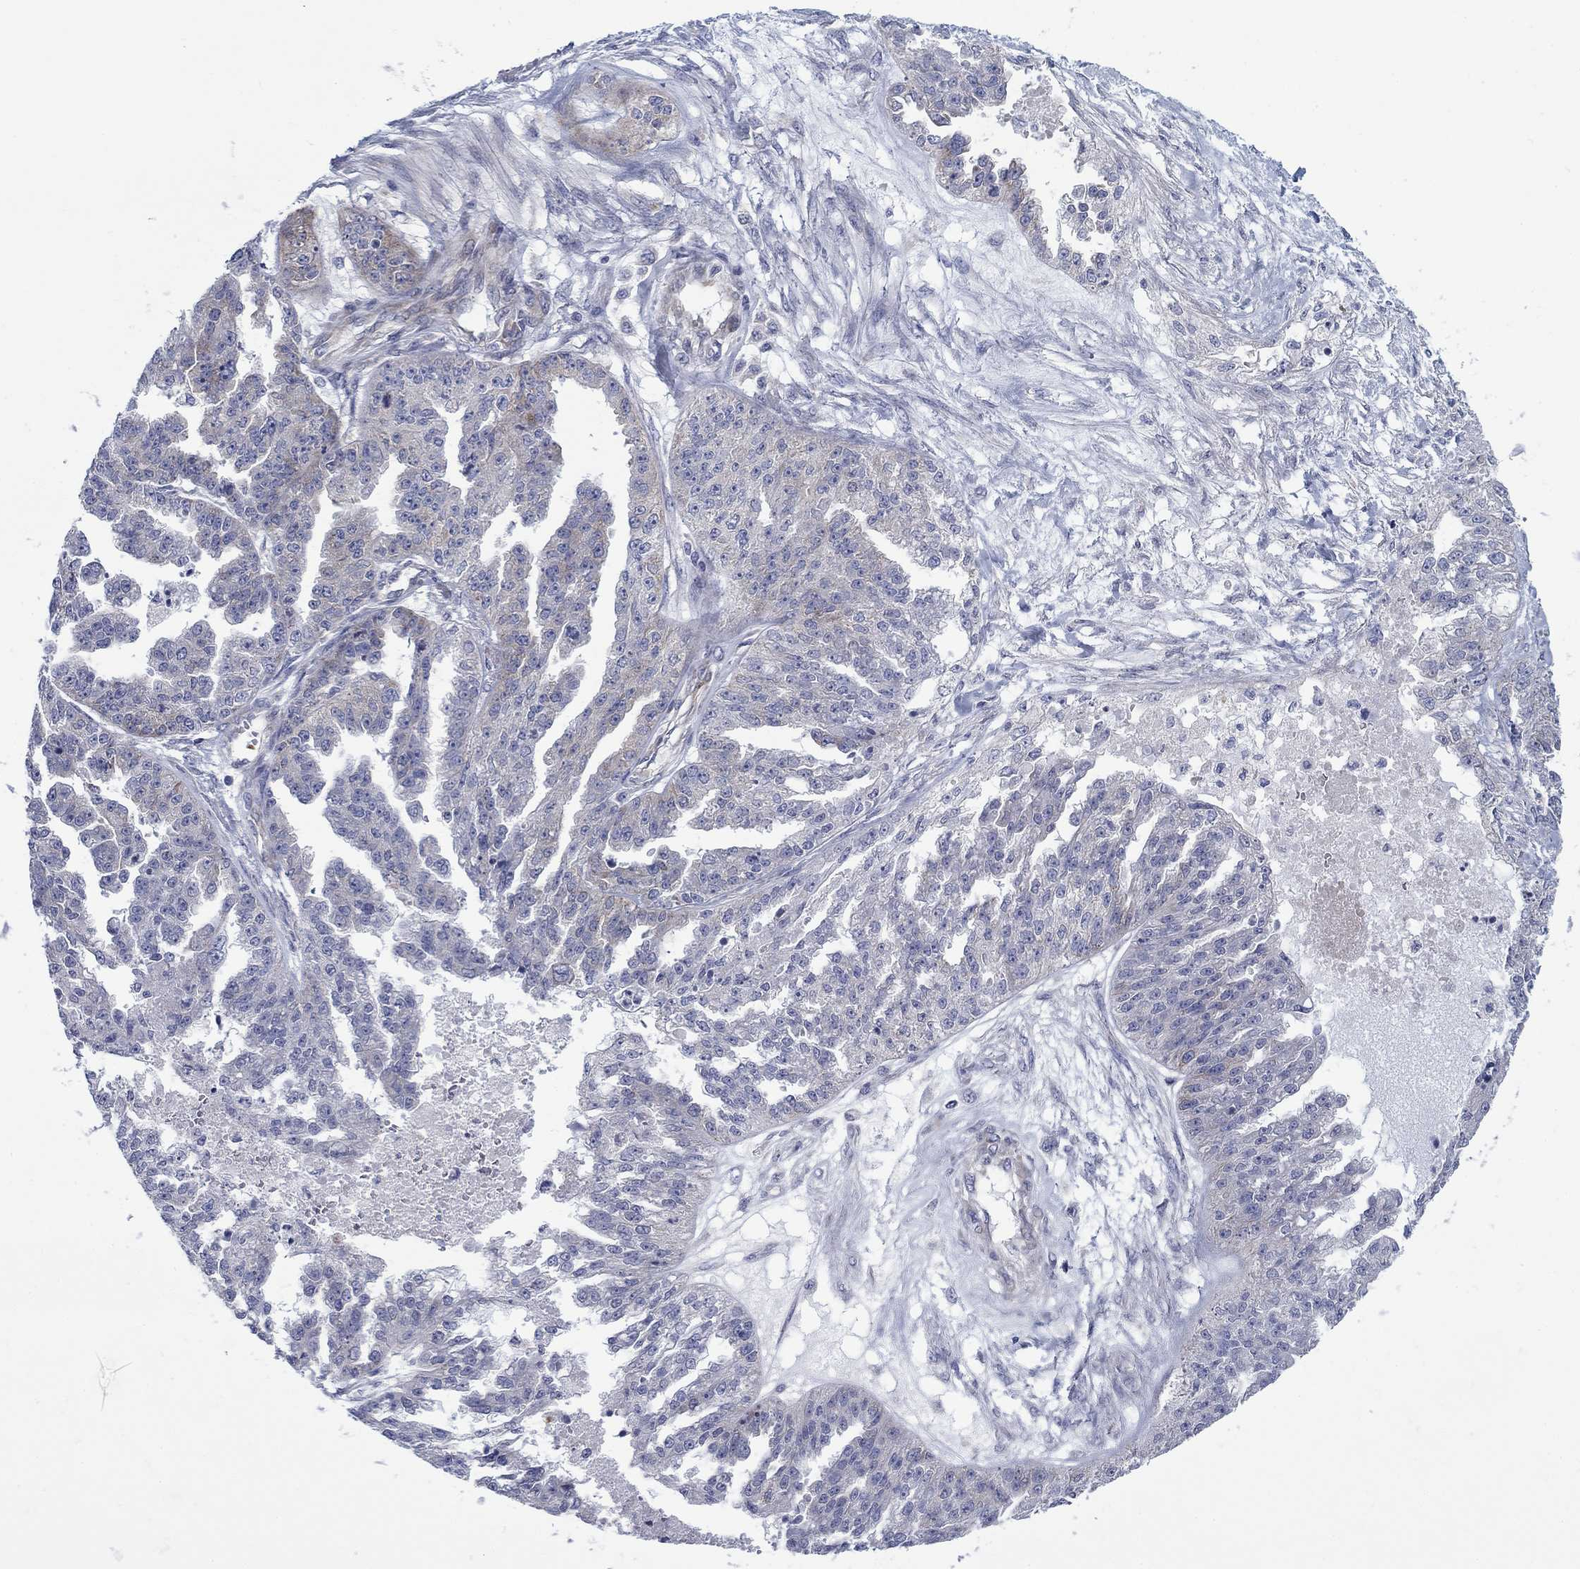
{"staining": {"intensity": "weak", "quantity": "<25%", "location": "cytoplasmic/membranous"}, "tissue": "ovarian cancer", "cell_type": "Tumor cells", "image_type": "cancer", "snomed": [{"axis": "morphology", "description": "Cystadenocarcinoma, serous, NOS"}, {"axis": "topography", "description": "Ovary"}], "caption": "An immunohistochemistry micrograph of ovarian cancer (serous cystadenocarcinoma) is shown. There is no staining in tumor cells of ovarian cancer (serous cystadenocarcinoma). (DAB immunohistochemistry (IHC), high magnification).", "gene": "FXR1", "patient": {"sex": "female", "age": 58}}